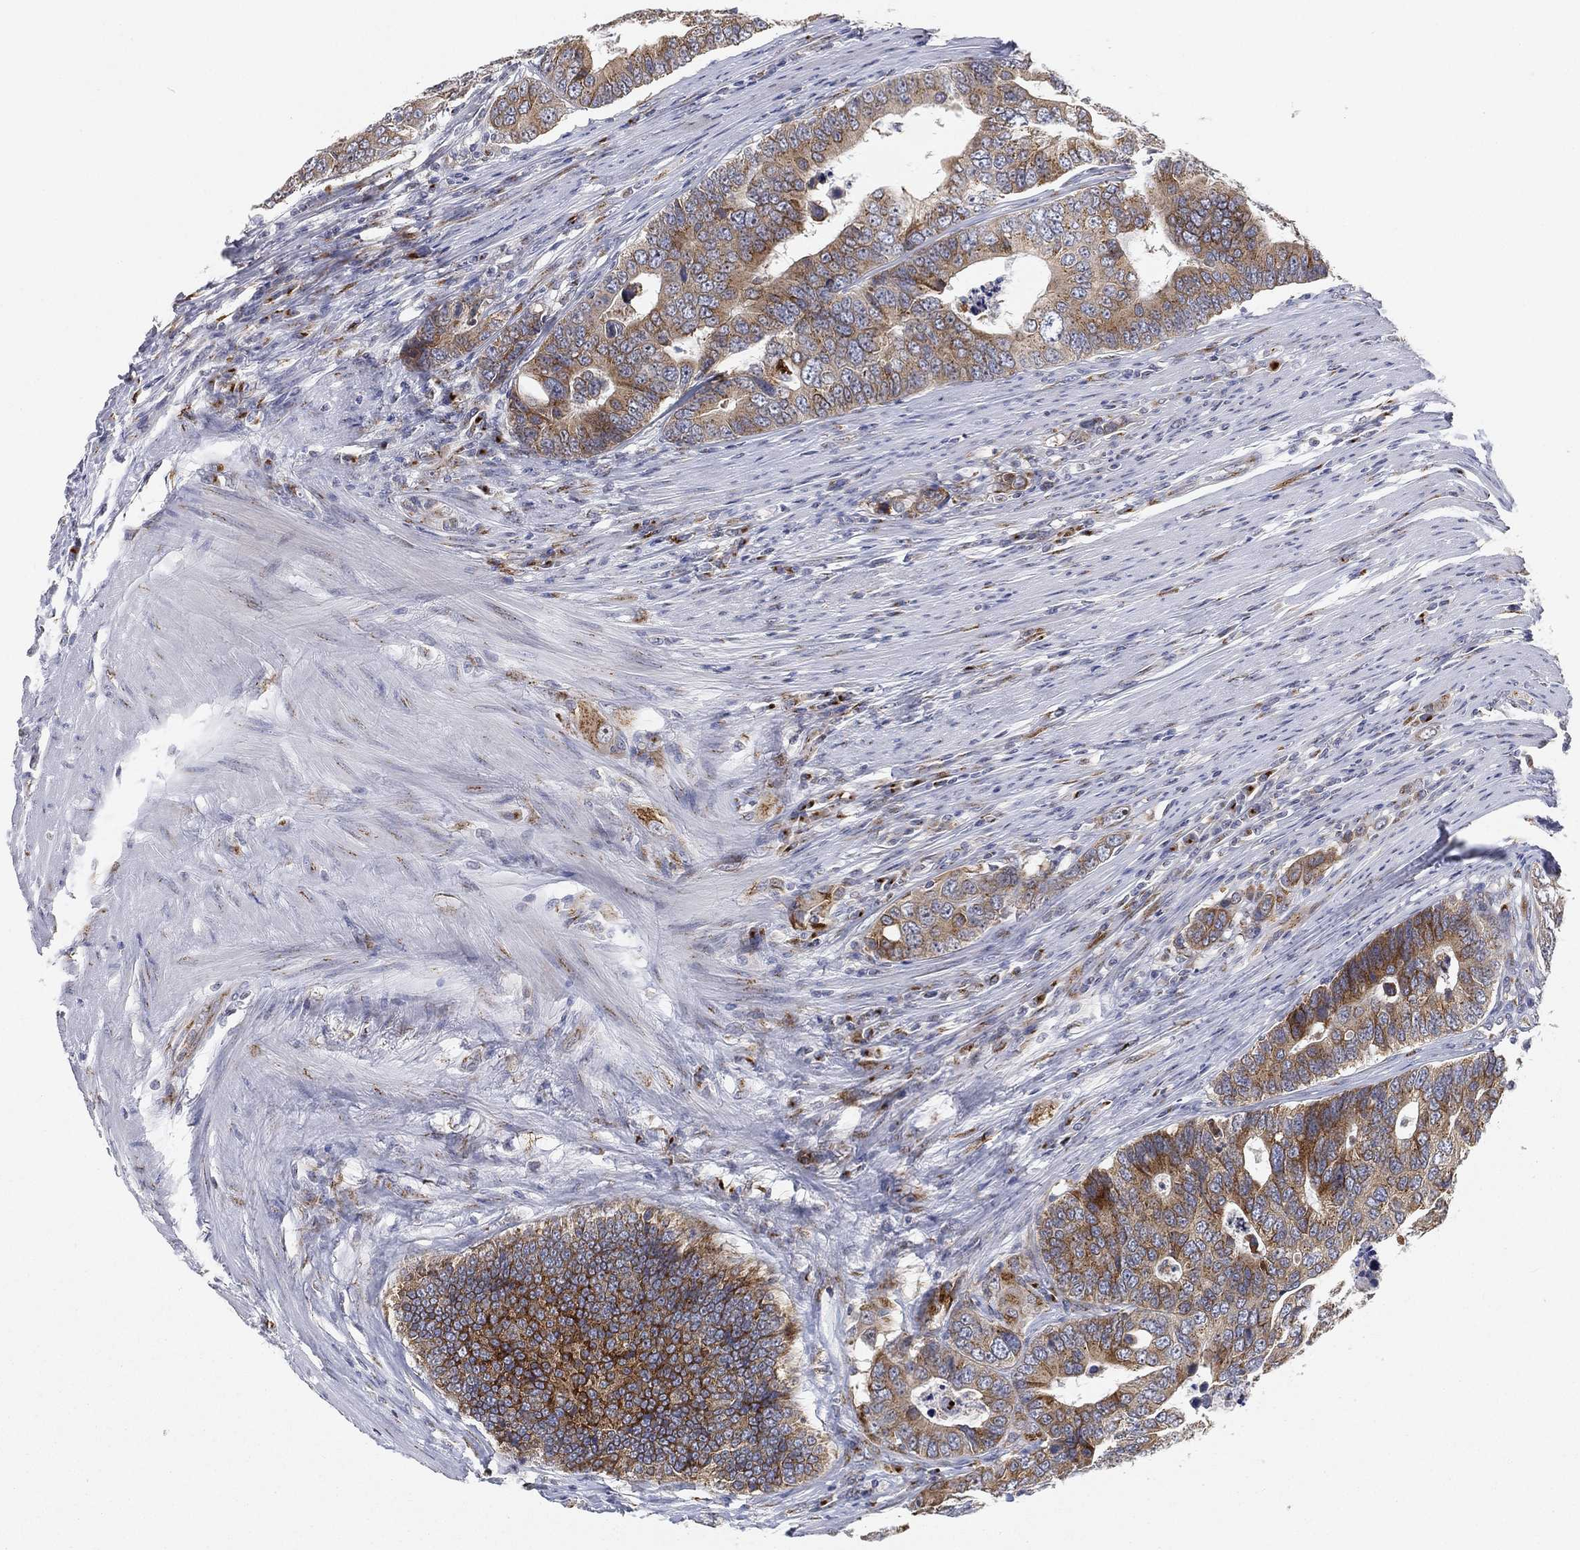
{"staining": {"intensity": "strong", "quantity": "25%-75%", "location": "cytoplasmic/membranous"}, "tissue": "colorectal cancer", "cell_type": "Tumor cells", "image_type": "cancer", "snomed": [{"axis": "morphology", "description": "Adenocarcinoma, NOS"}, {"axis": "topography", "description": "Colon"}], "caption": "The image demonstrates staining of colorectal cancer, revealing strong cytoplasmic/membranous protein staining (brown color) within tumor cells.", "gene": "TICAM1", "patient": {"sex": "female", "age": 72}}